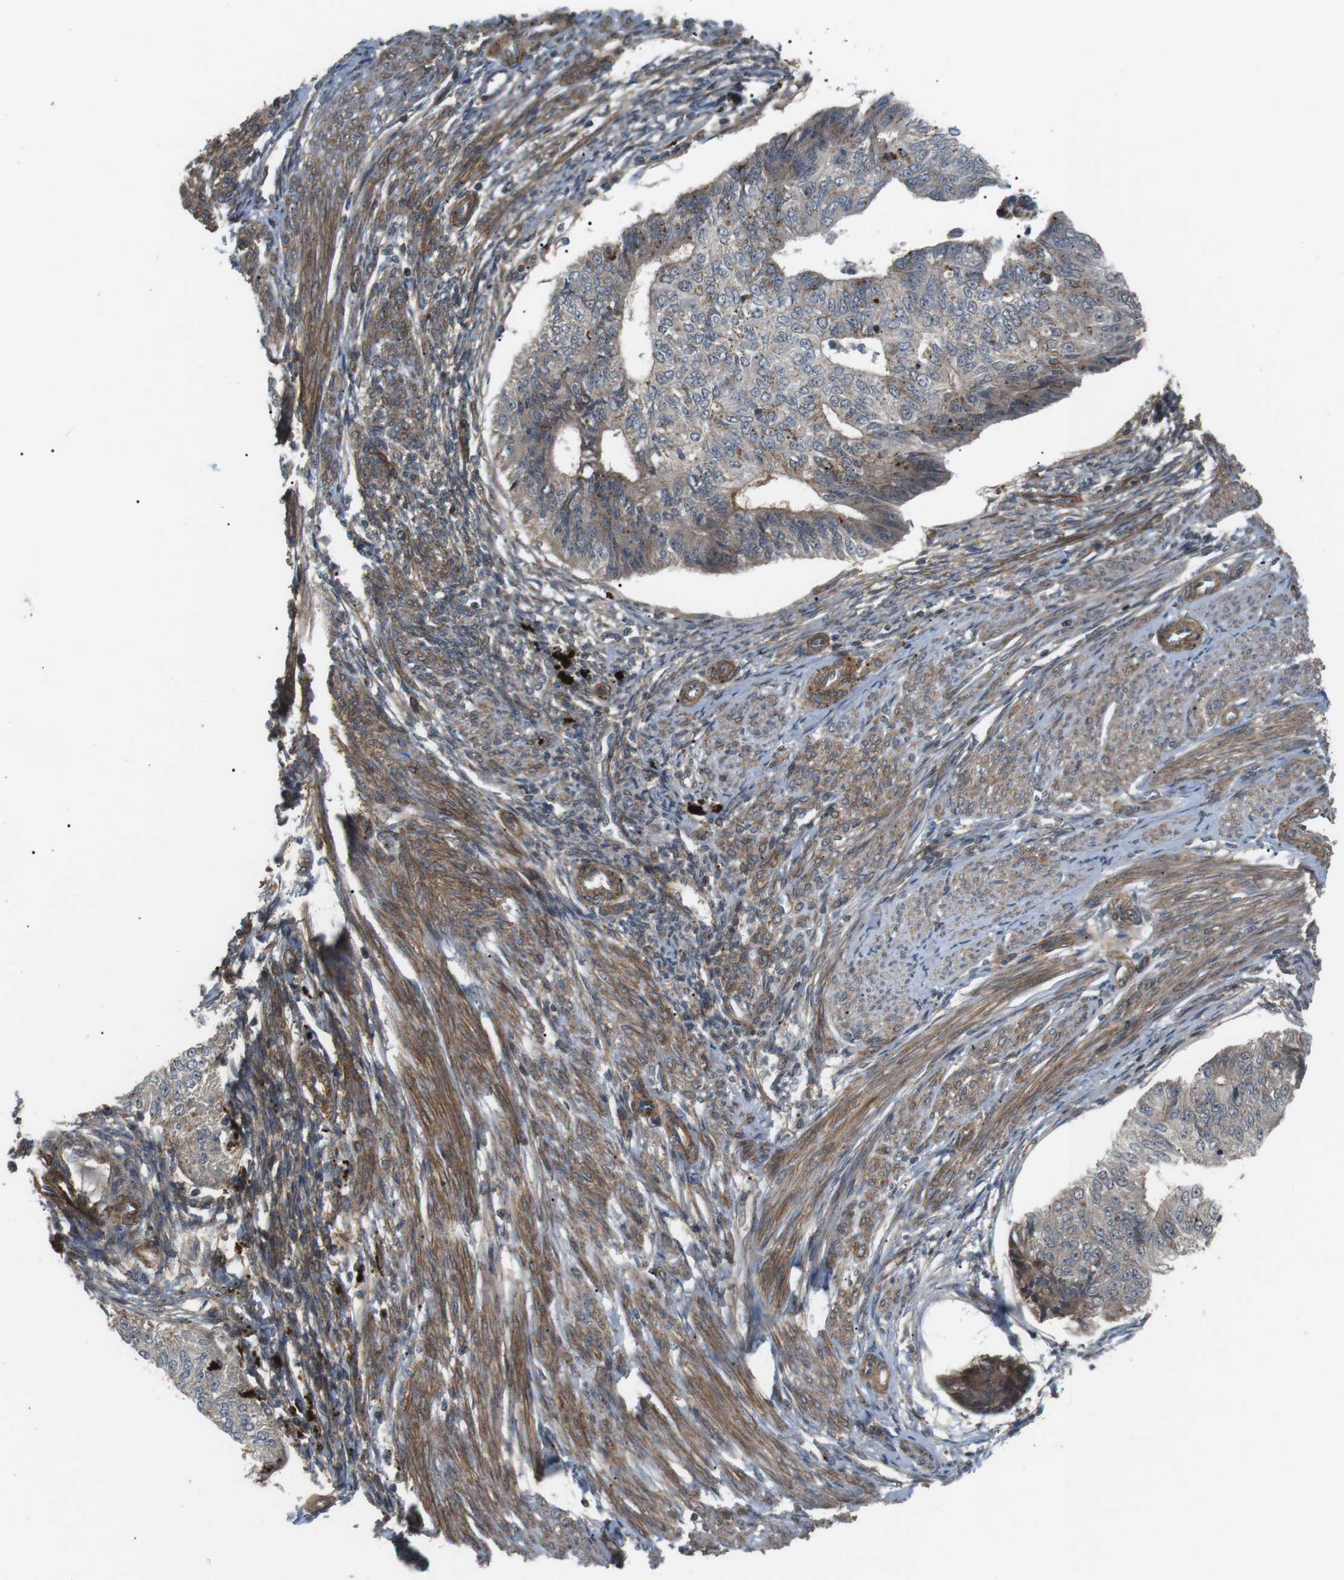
{"staining": {"intensity": "weak", "quantity": "<25%", "location": "cytoplasmic/membranous"}, "tissue": "endometrial cancer", "cell_type": "Tumor cells", "image_type": "cancer", "snomed": [{"axis": "morphology", "description": "Adenocarcinoma, NOS"}, {"axis": "topography", "description": "Endometrium"}], "caption": "High power microscopy photomicrograph of an immunohistochemistry (IHC) photomicrograph of endometrial cancer (adenocarcinoma), revealing no significant positivity in tumor cells. Brightfield microscopy of immunohistochemistry stained with DAB (3,3'-diaminobenzidine) (brown) and hematoxylin (blue), captured at high magnification.", "gene": "KANK2", "patient": {"sex": "female", "age": 32}}